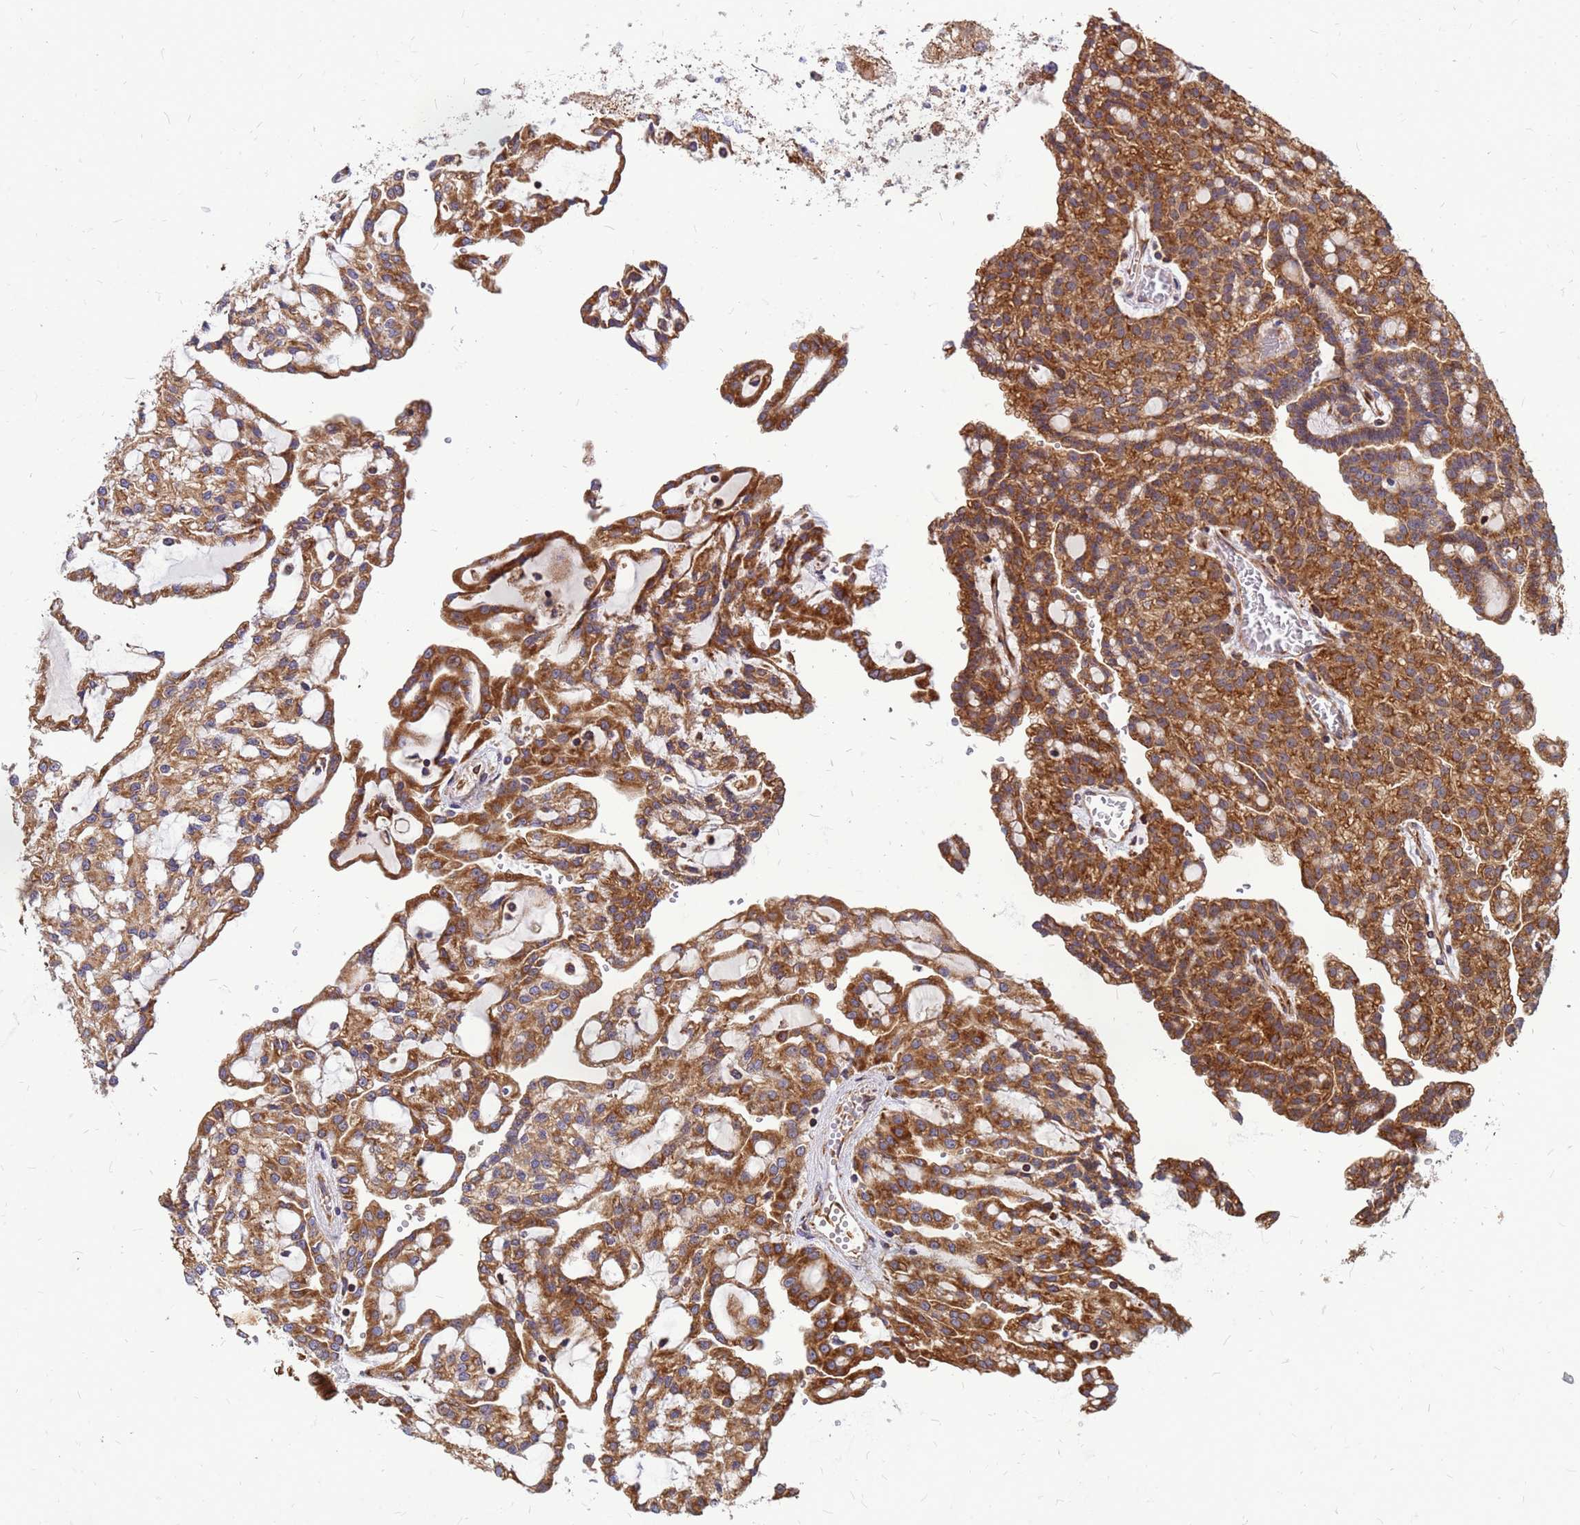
{"staining": {"intensity": "moderate", "quantity": ">75%", "location": "cytoplasmic/membranous"}, "tissue": "renal cancer", "cell_type": "Tumor cells", "image_type": "cancer", "snomed": [{"axis": "morphology", "description": "Adenocarcinoma, NOS"}, {"axis": "topography", "description": "Kidney"}], "caption": "Human renal cancer (adenocarcinoma) stained for a protein (brown) reveals moderate cytoplasmic/membranous positive expression in approximately >75% of tumor cells.", "gene": "RPL8", "patient": {"sex": "male", "age": 63}}